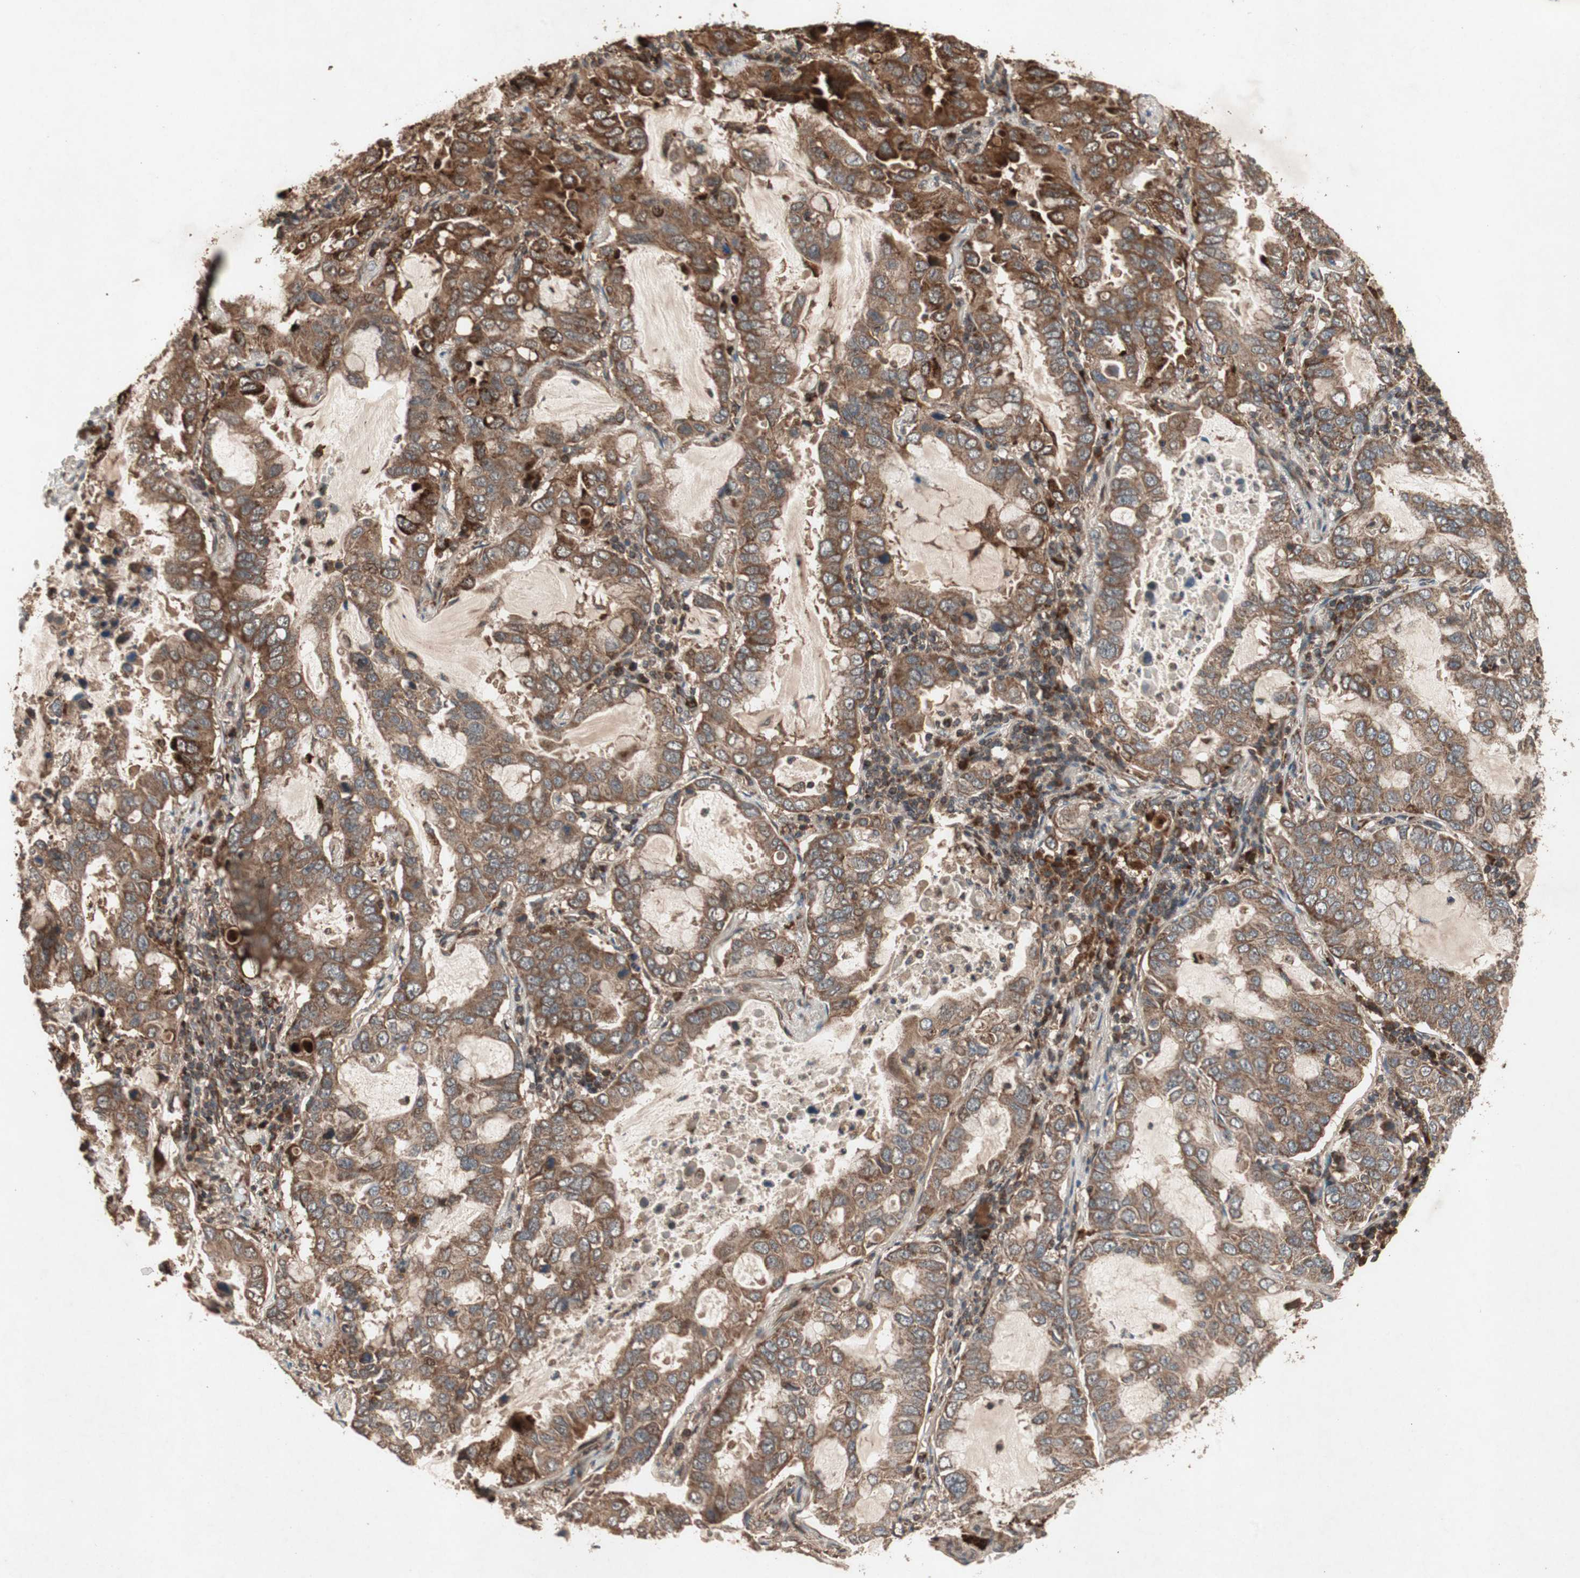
{"staining": {"intensity": "moderate", "quantity": ">75%", "location": "cytoplasmic/membranous"}, "tissue": "lung cancer", "cell_type": "Tumor cells", "image_type": "cancer", "snomed": [{"axis": "morphology", "description": "Adenocarcinoma, NOS"}, {"axis": "topography", "description": "Lung"}], "caption": "Adenocarcinoma (lung) stained with DAB immunohistochemistry (IHC) displays medium levels of moderate cytoplasmic/membranous positivity in approximately >75% of tumor cells.", "gene": "RAB1A", "patient": {"sex": "male", "age": 64}}